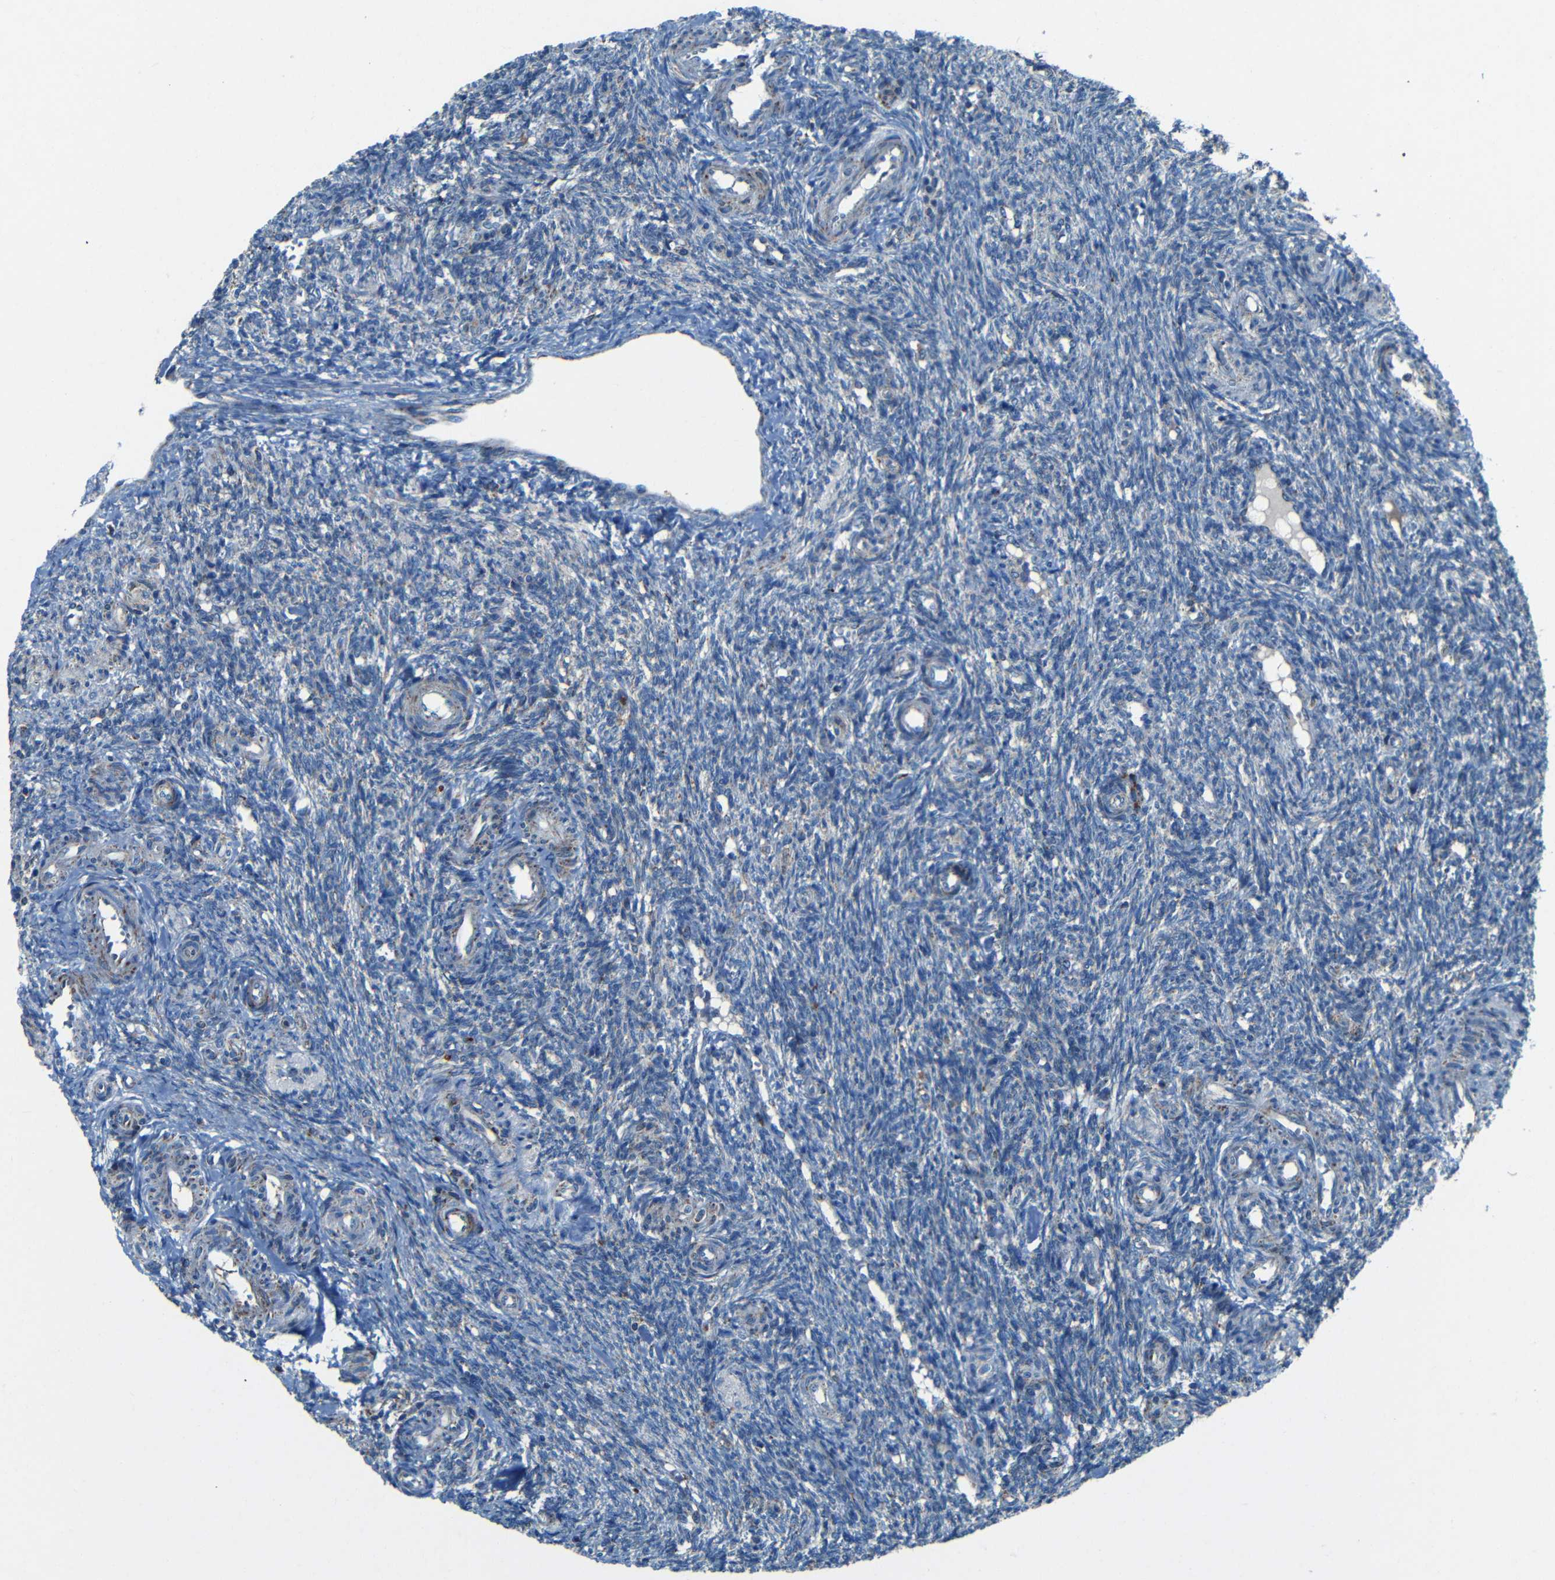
{"staining": {"intensity": "moderate", "quantity": "<25%", "location": "cytoplasmic/membranous"}, "tissue": "ovary", "cell_type": "Ovarian stroma cells", "image_type": "normal", "snomed": [{"axis": "morphology", "description": "Normal tissue, NOS"}, {"axis": "topography", "description": "Ovary"}], "caption": "Immunohistochemical staining of unremarkable ovary reveals <25% levels of moderate cytoplasmic/membranous protein positivity in approximately <25% of ovarian stroma cells.", "gene": "WSCD2", "patient": {"sex": "female", "age": 41}}